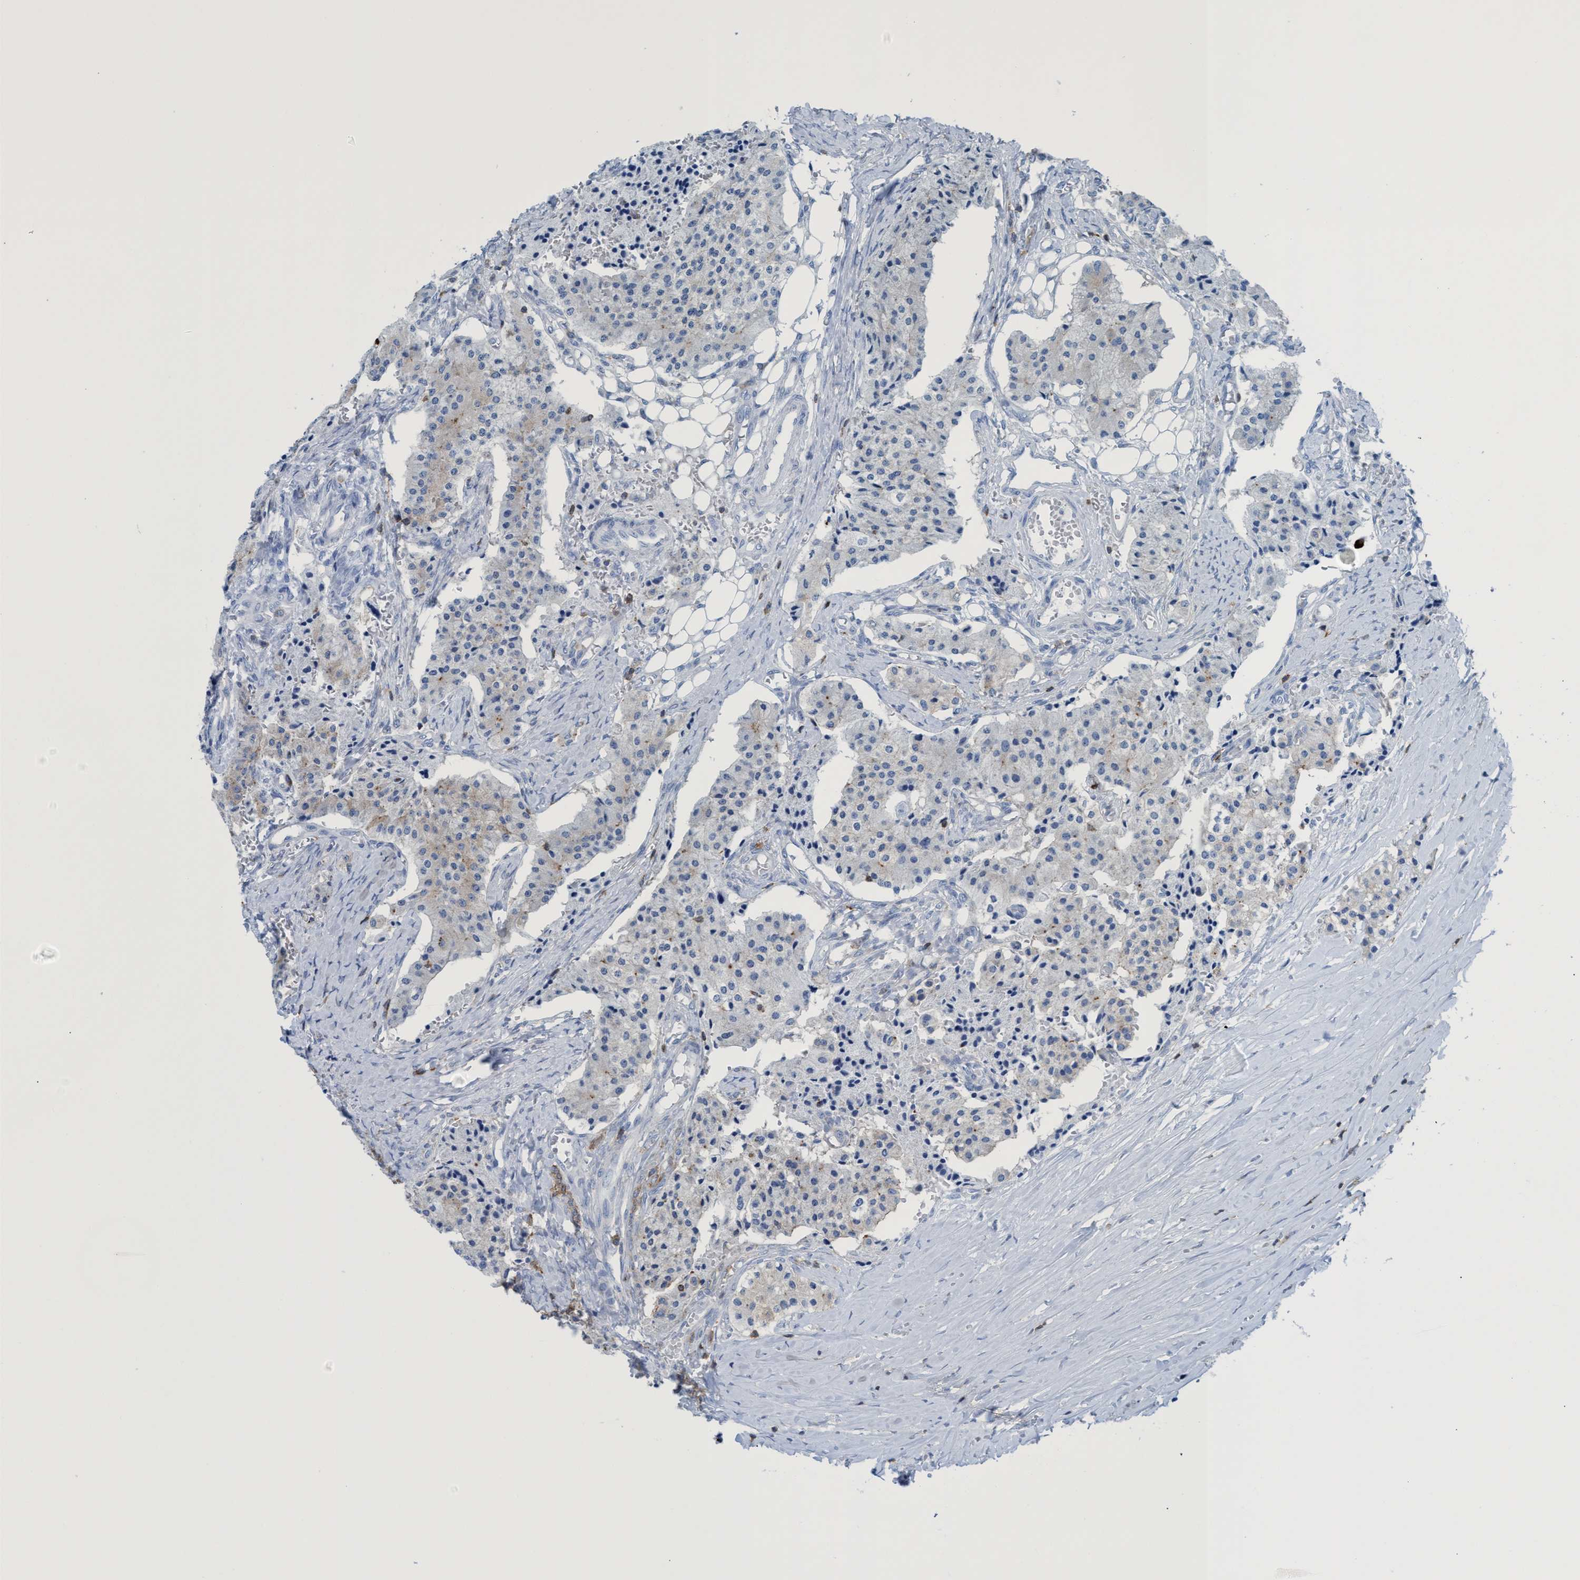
{"staining": {"intensity": "weak", "quantity": "25%-75%", "location": "cytoplasmic/membranous"}, "tissue": "carcinoid", "cell_type": "Tumor cells", "image_type": "cancer", "snomed": [{"axis": "morphology", "description": "Carcinoid, malignant, NOS"}, {"axis": "topography", "description": "Colon"}], "caption": "Immunohistochemistry (IHC) histopathology image of carcinoid (malignant) stained for a protein (brown), which reveals low levels of weak cytoplasmic/membranous positivity in about 25%-75% of tumor cells.", "gene": "EZR", "patient": {"sex": "female", "age": 52}}